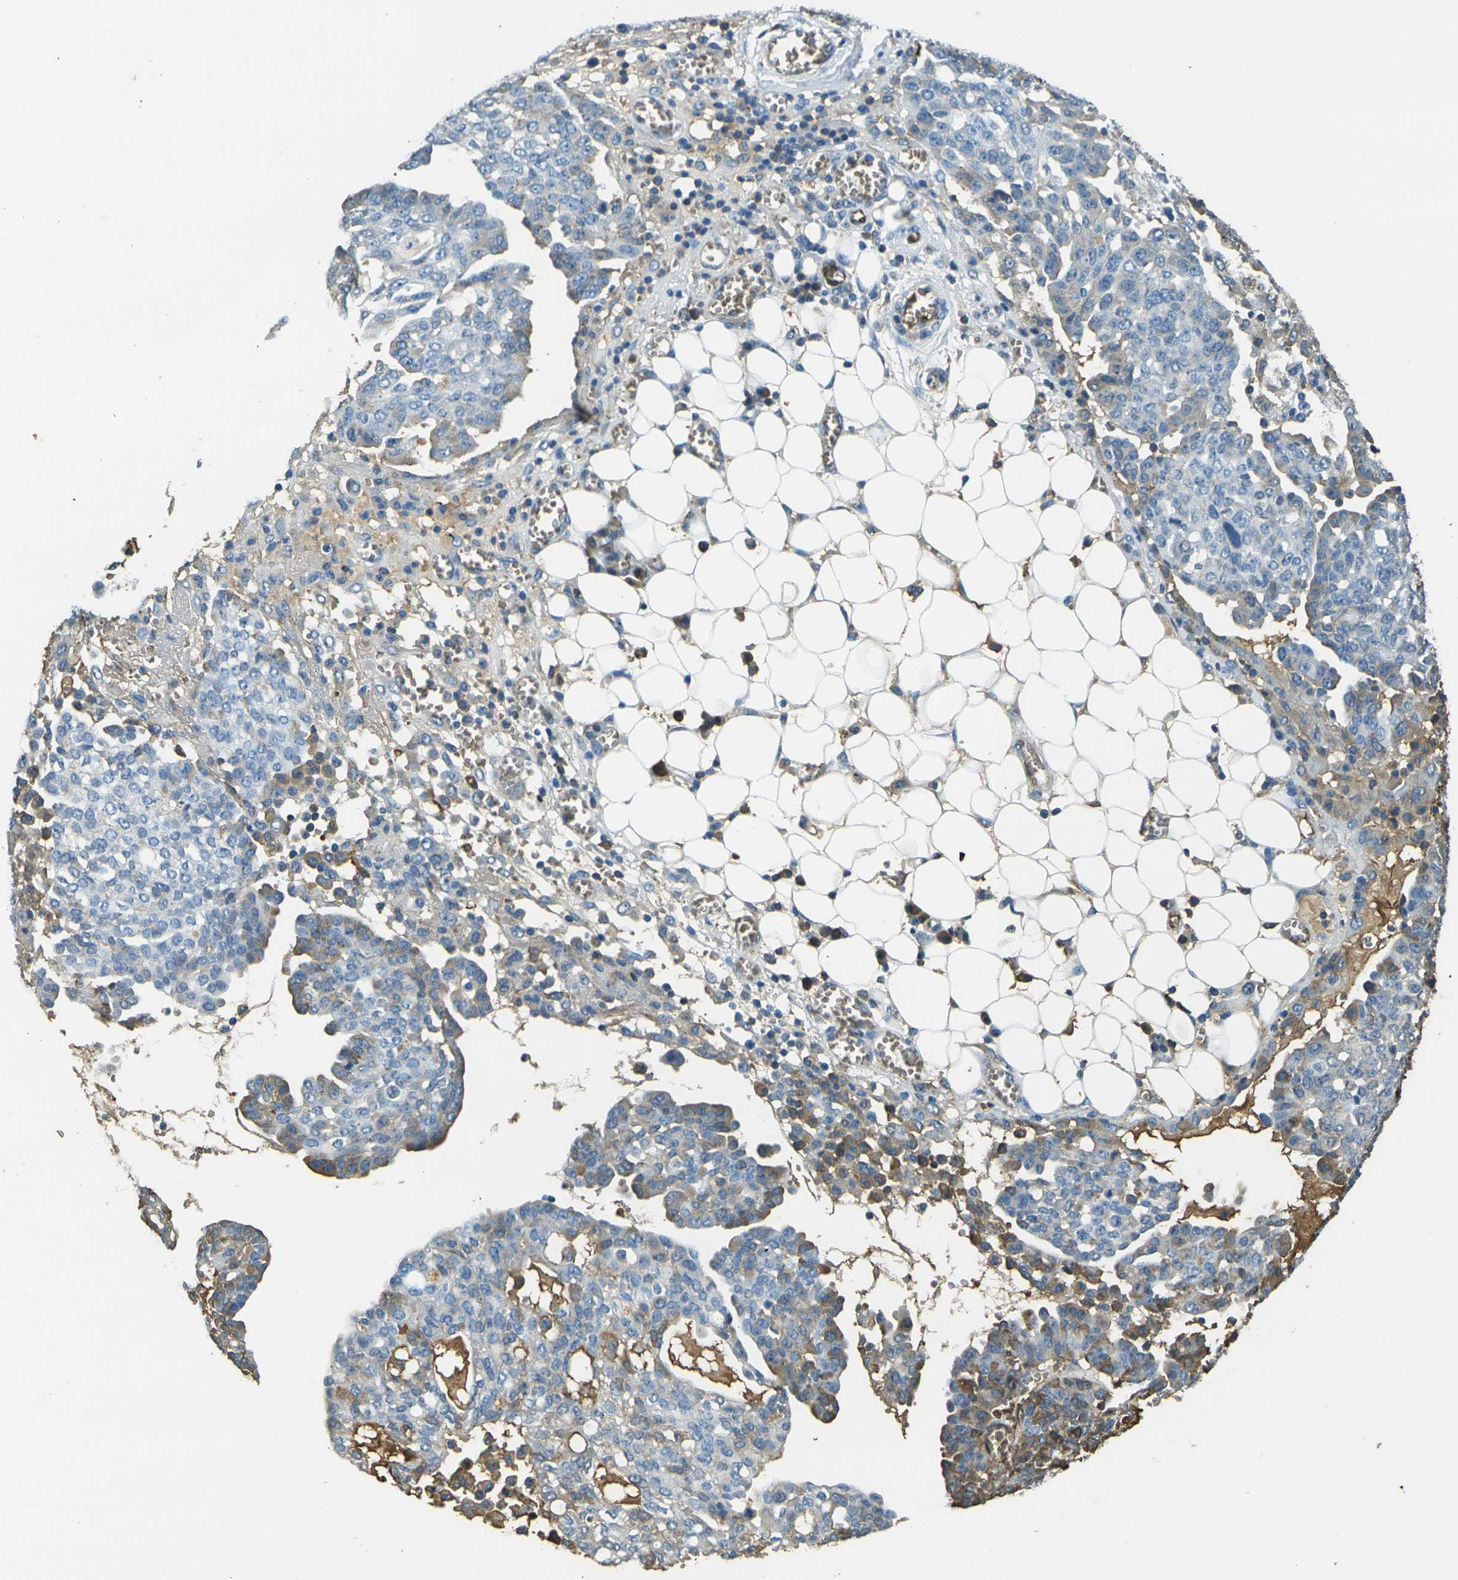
{"staining": {"intensity": "weak", "quantity": "<25%", "location": "cytoplasmic/membranous"}, "tissue": "ovarian cancer", "cell_type": "Tumor cells", "image_type": "cancer", "snomed": [{"axis": "morphology", "description": "Cystadenocarcinoma, serous, NOS"}, {"axis": "topography", "description": "Soft tissue"}, {"axis": "topography", "description": "Ovary"}], "caption": "IHC image of neoplastic tissue: ovarian cancer stained with DAB demonstrates no significant protein staining in tumor cells.", "gene": "HBB", "patient": {"sex": "female", "age": 57}}